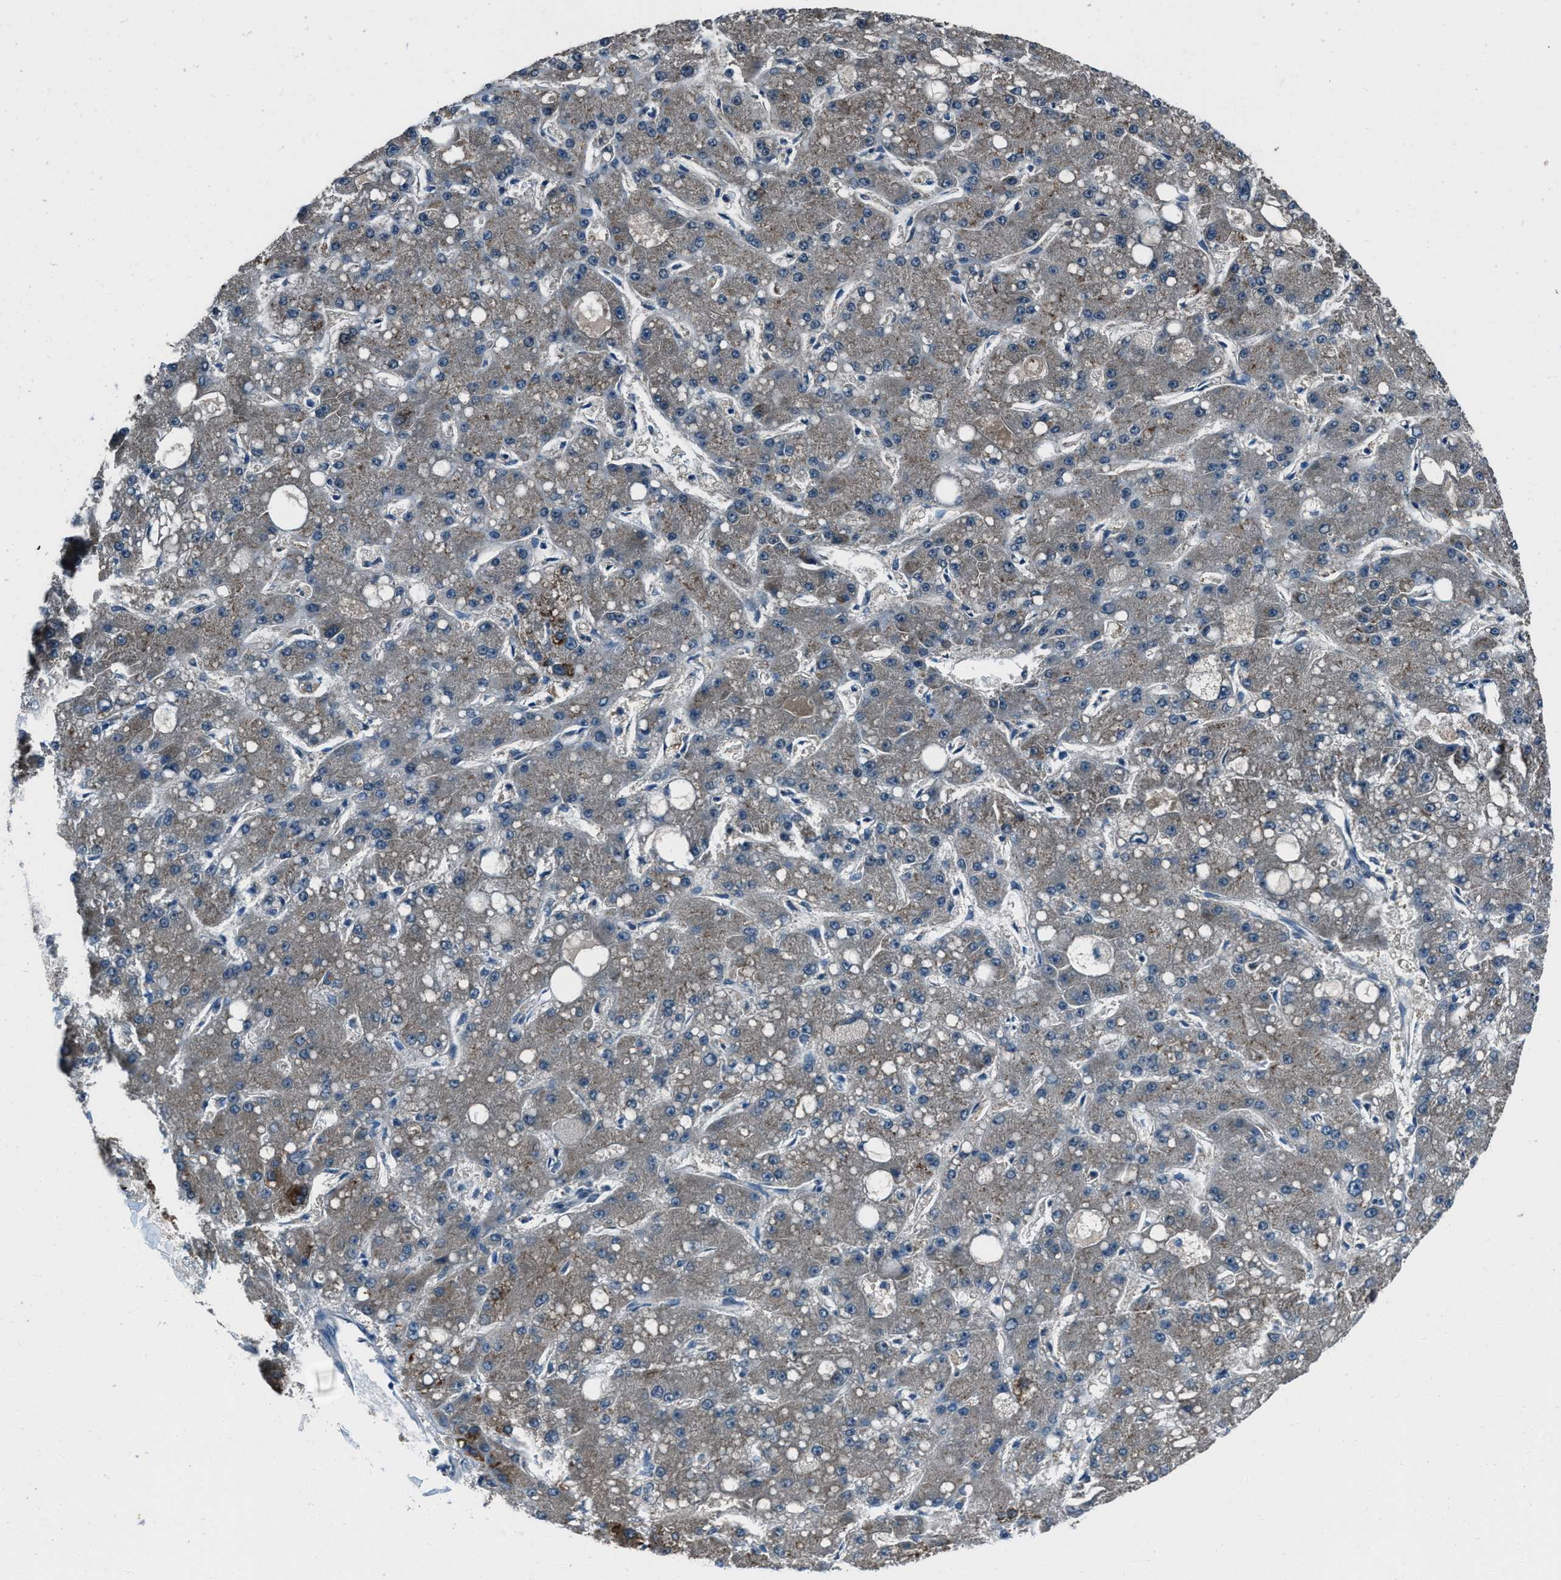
{"staining": {"intensity": "moderate", "quantity": ">75%", "location": "cytoplasmic/membranous"}, "tissue": "liver cancer", "cell_type": "Tumor cells", "image_type": "cancer", "snomed": [{"axis": "morphology", "description": "Carcinoma, Hepatocellular, NOS"}, {"axis": "topography", "description": "Liver"}], "caption": "Immunohistochemical staining of hepatocellular carcinoma (liver) demonstrates medium levels of moderate cytoplasmic/membranous positivity in approximately >75% of tumor cells.", "gene": "AMACR", "patient": {"sex": "male", "age": 67}}